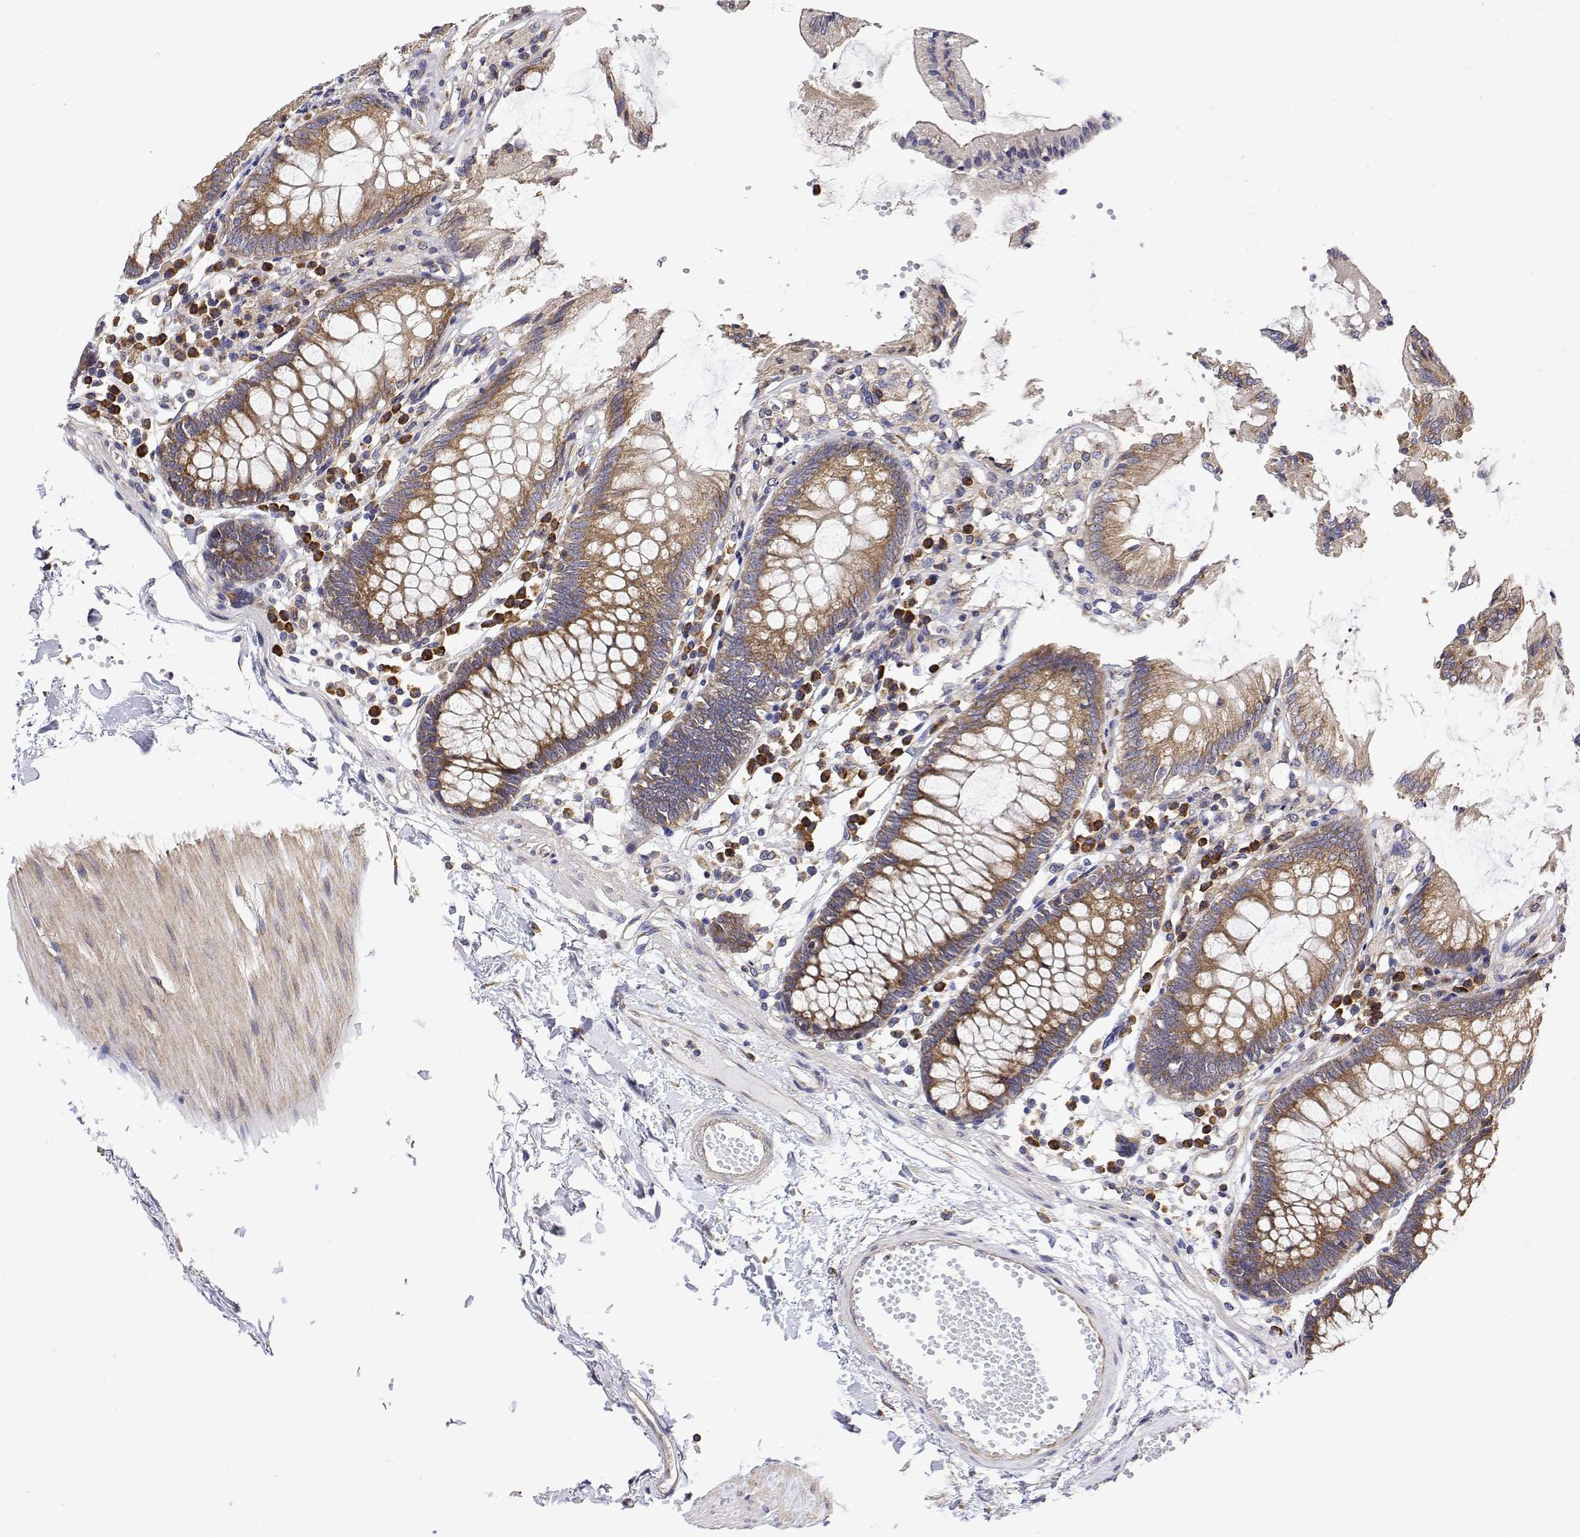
{"staining": {"intensity": "weak", "quantity": ">75%", "location": "cytoplasmic/membranous"}, "tissue": "colon", "cell_type": "Endothelial cells", "image_type": "normal", "snomed": [{"axis": "morphology", "description": "Normal tissue, NOS"}, {"axis": "morphology", "description": "Adenocarcinoma, NOS"}, {"axis": "topography", "description": "Colon"}], "caption": "Benign colon demonstrates weak cytoplasmic/membranous staining in approximately >75% of endothelial cells, visualized by immunohistochemistry.", "gene": "EEF1G", "patient": {"sex": "male", "age": 83}}